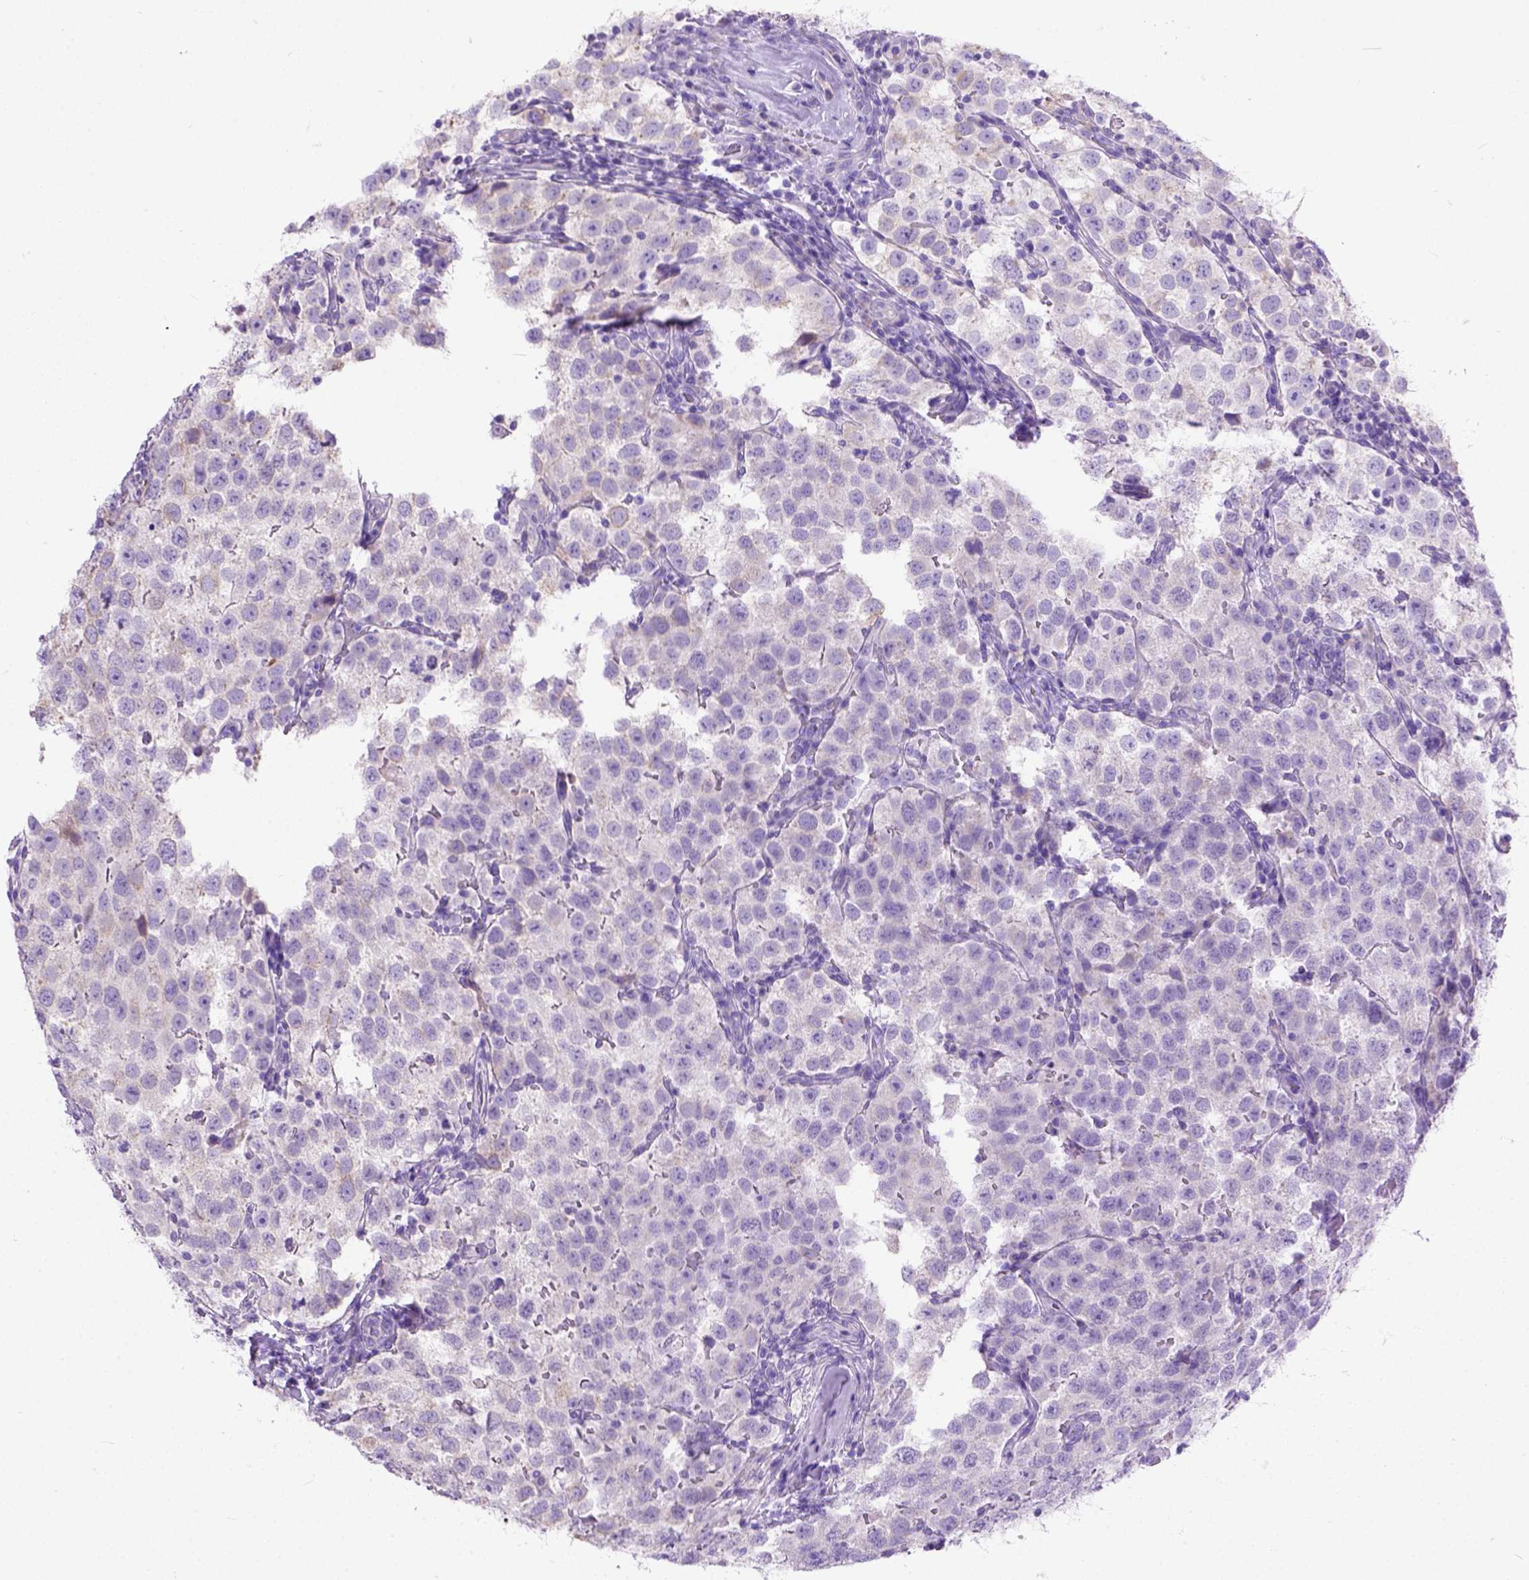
{"staining": {"intensity": "negative", "quantity": "none", "location": "none"}, "tissue": "testis cancer", "cell_type": "Tumor cells", "image_type": "cancer", "snomed": [{"axis": "morphology", "description": "Seminoma, NOS"}, {"axis": "topography", "description": "Testis"}], "caption": "Tumor cells show no significant protein expression in seminoma (testis). (DAB immunohistochemistry (IHC) with hematoxylin counter stain).", "gene": "ODAD3", "patient": {"sex": "male", "age": 37}}